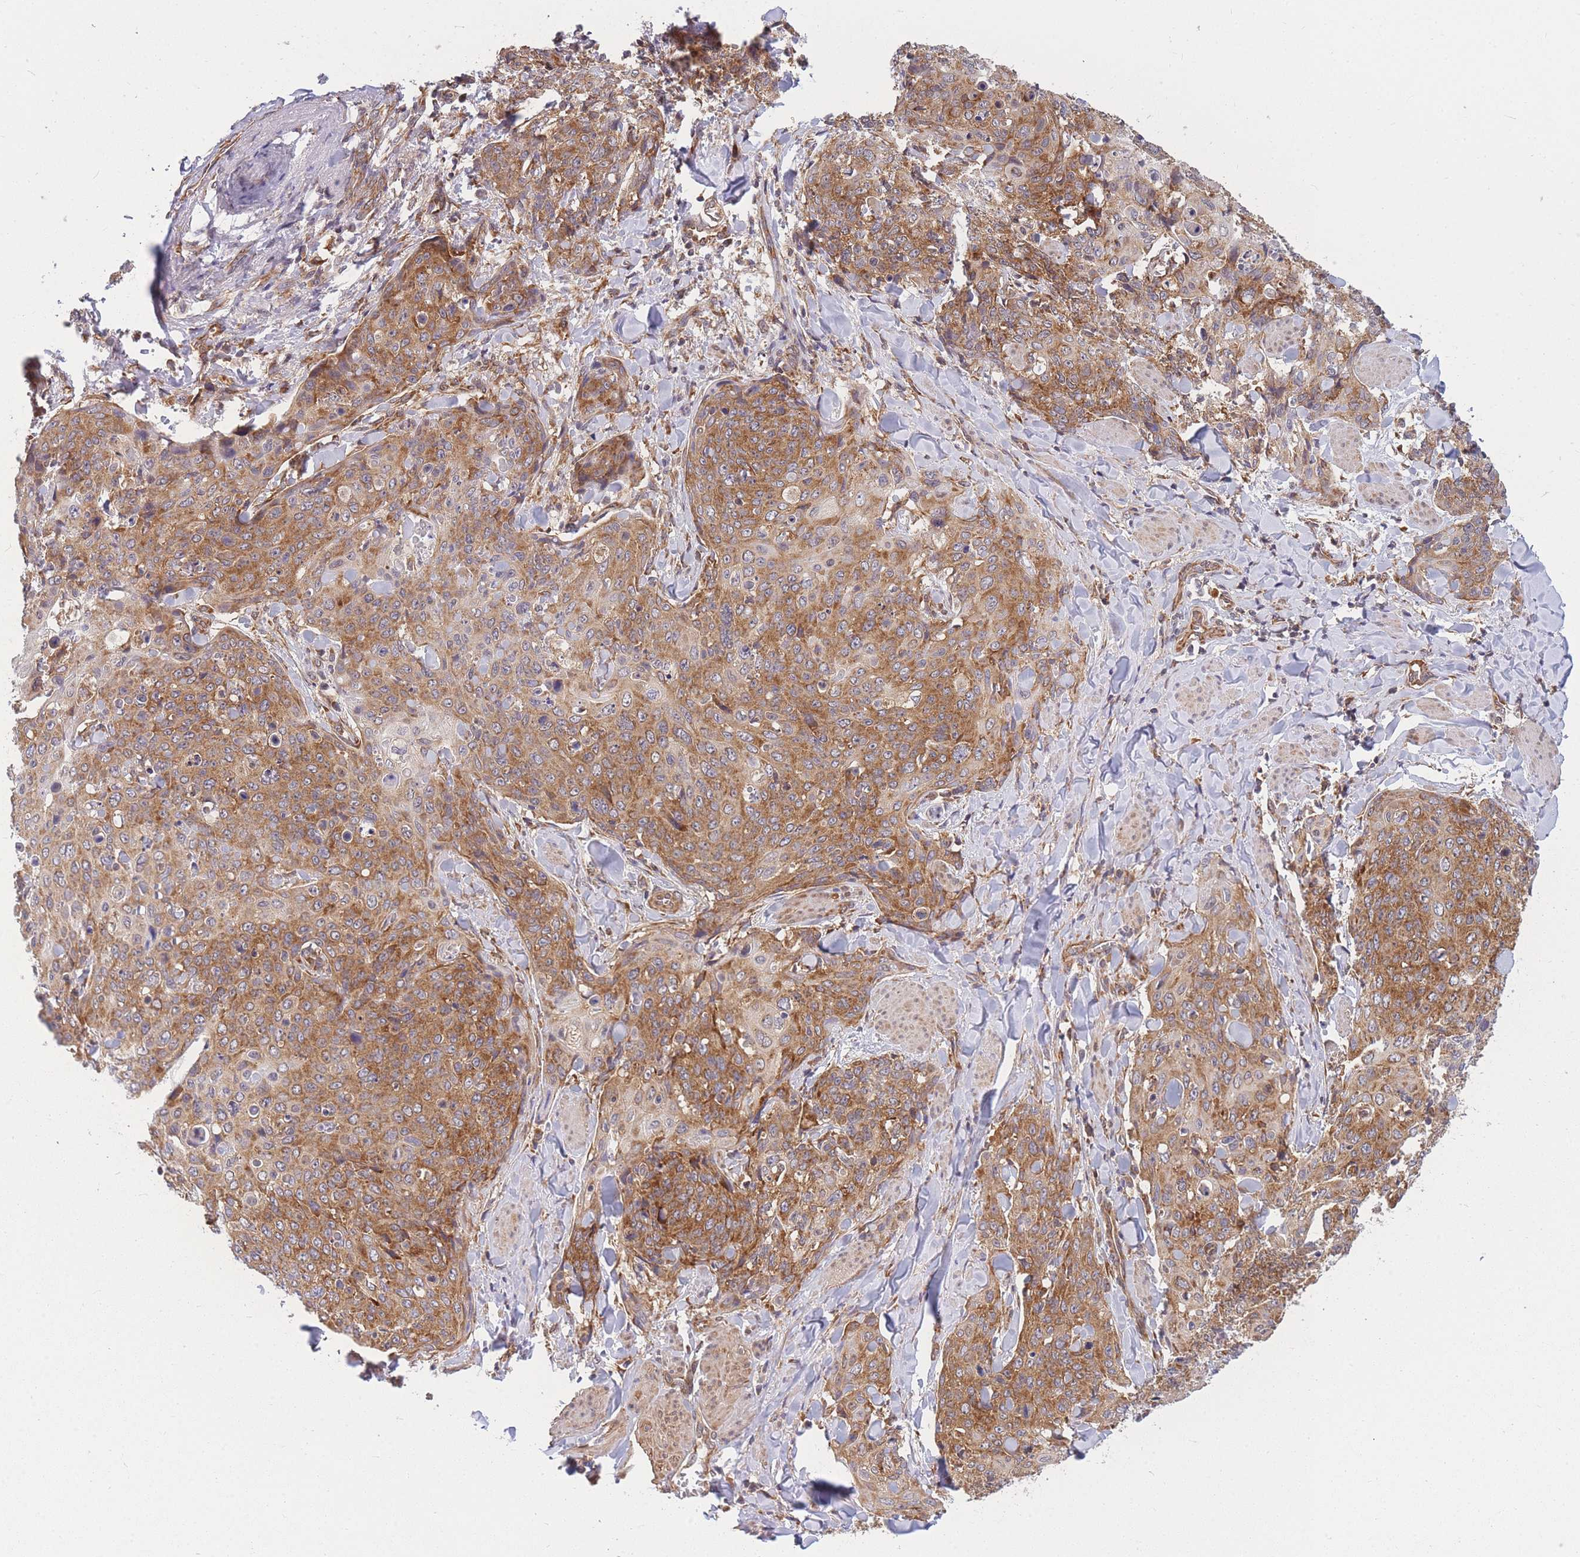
{"staining": {"intensity": "moderate", "quantity": ">75%", "location": "cytoplasmic/membranous"}, "tissue": "skin cancer", "cell_type": "Tumor cells", "image_type": "cancer", "snomed": [{"axis": "morphology", "description": "Squamous cell carcinoma, NOS"}, {"axis": "topography", "description": "Skin"}, {"axis": "topography", "description": "Vulva"}], "caption": "An image of human skin cancer stained for a protein reveals moderate cytoplasmic/membranous brown staining in tumor cells.", "gene": "MRPL23", "patient": {"sex": "female", "age": 85}}